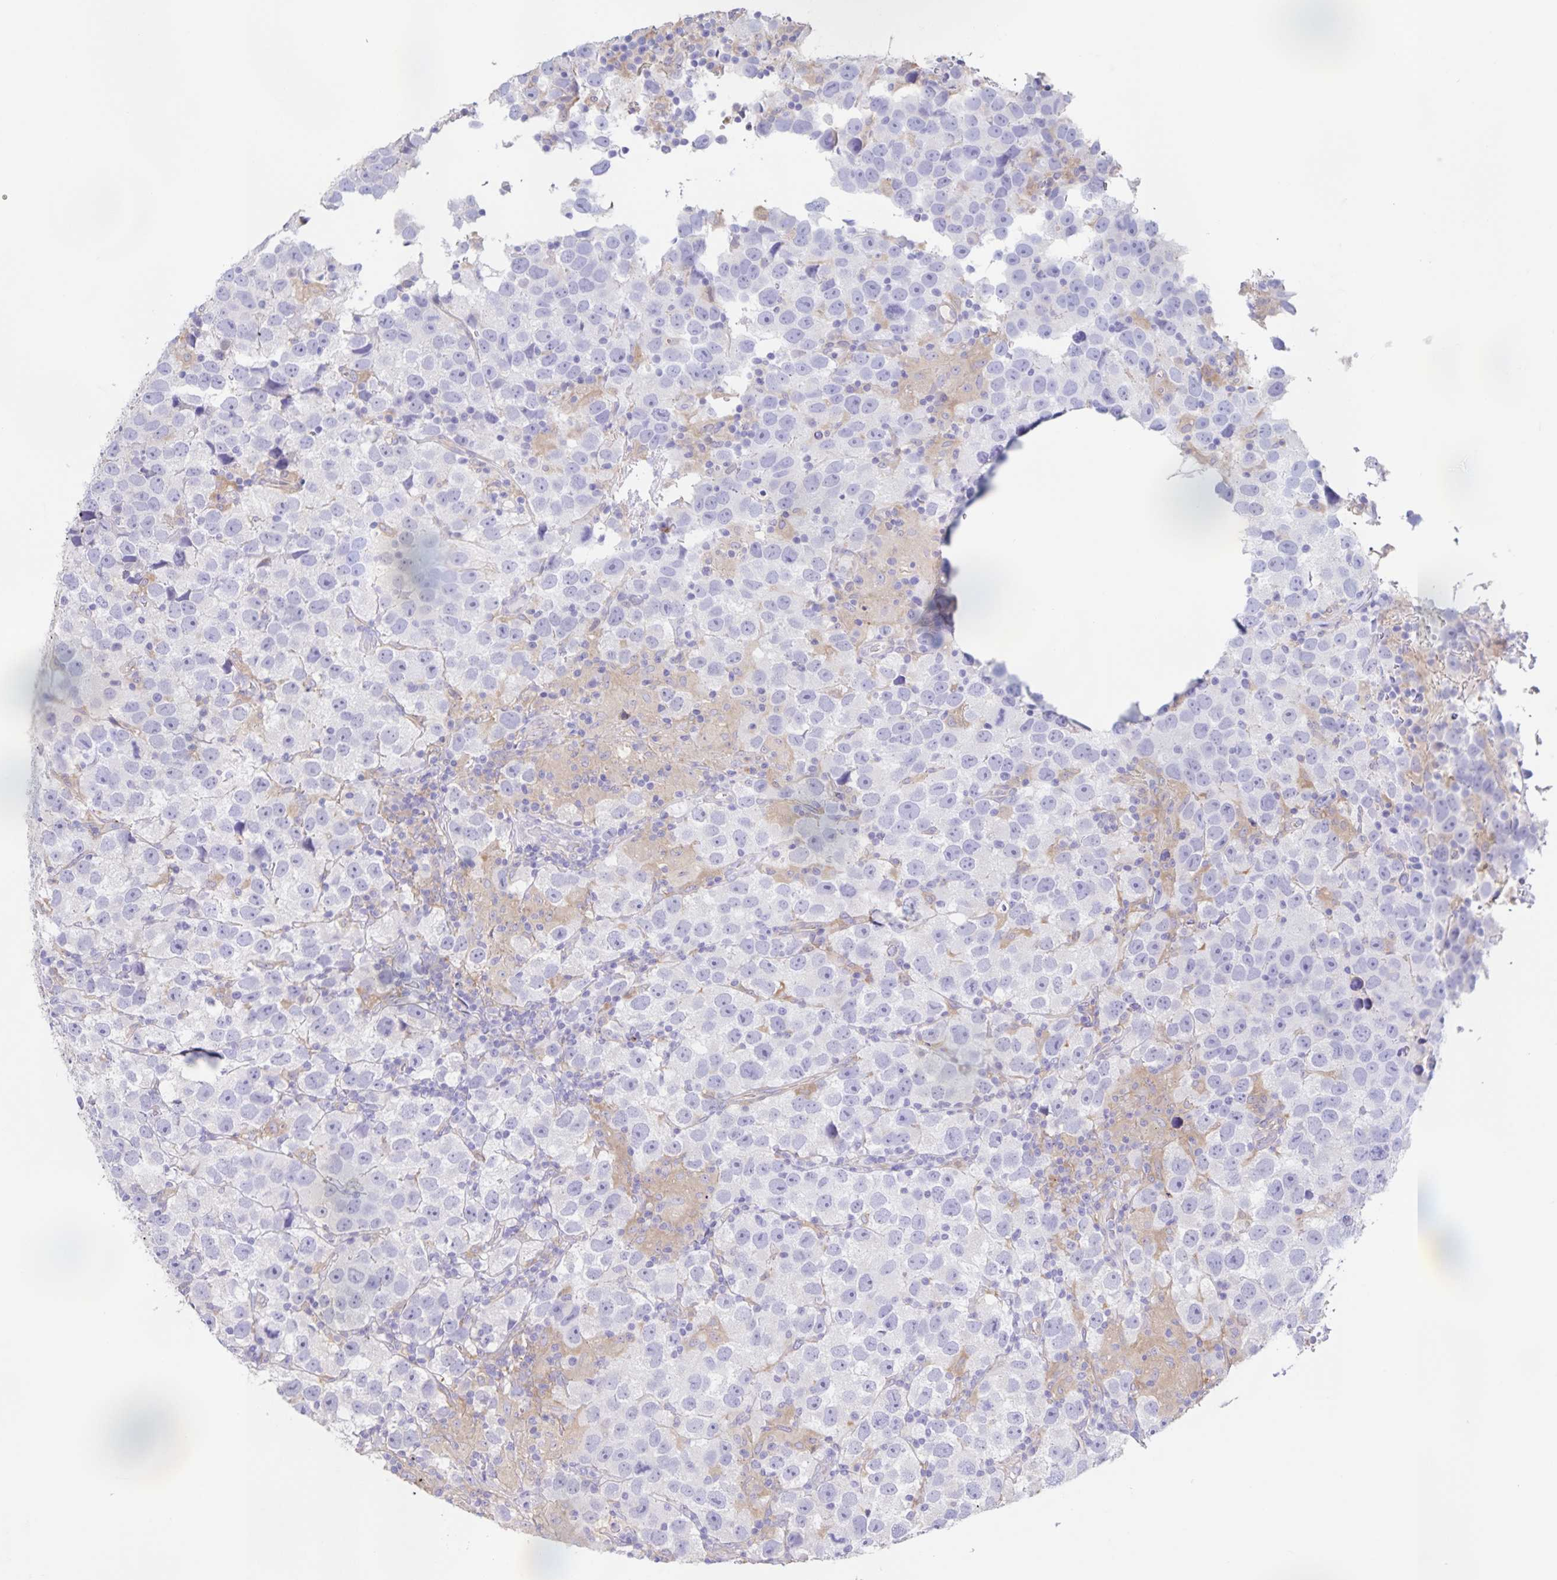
{"staining": {"intensity": "negative", "quantity": "none", "location": "none"}, "tissue": "testis cancer", "cell_type": "Tumor cells", "image_type": "cancer", "snomed": [{"axis": "morphology", "description": "Seminoma, NOS"}, {"axis": "topography", "description": "Testis"}], "caption": "The histopathology image displays no significant expression in tumor cells of testis cancer.", "gene": "BOLL", "patient": {"sex": "male", "age": 26}}